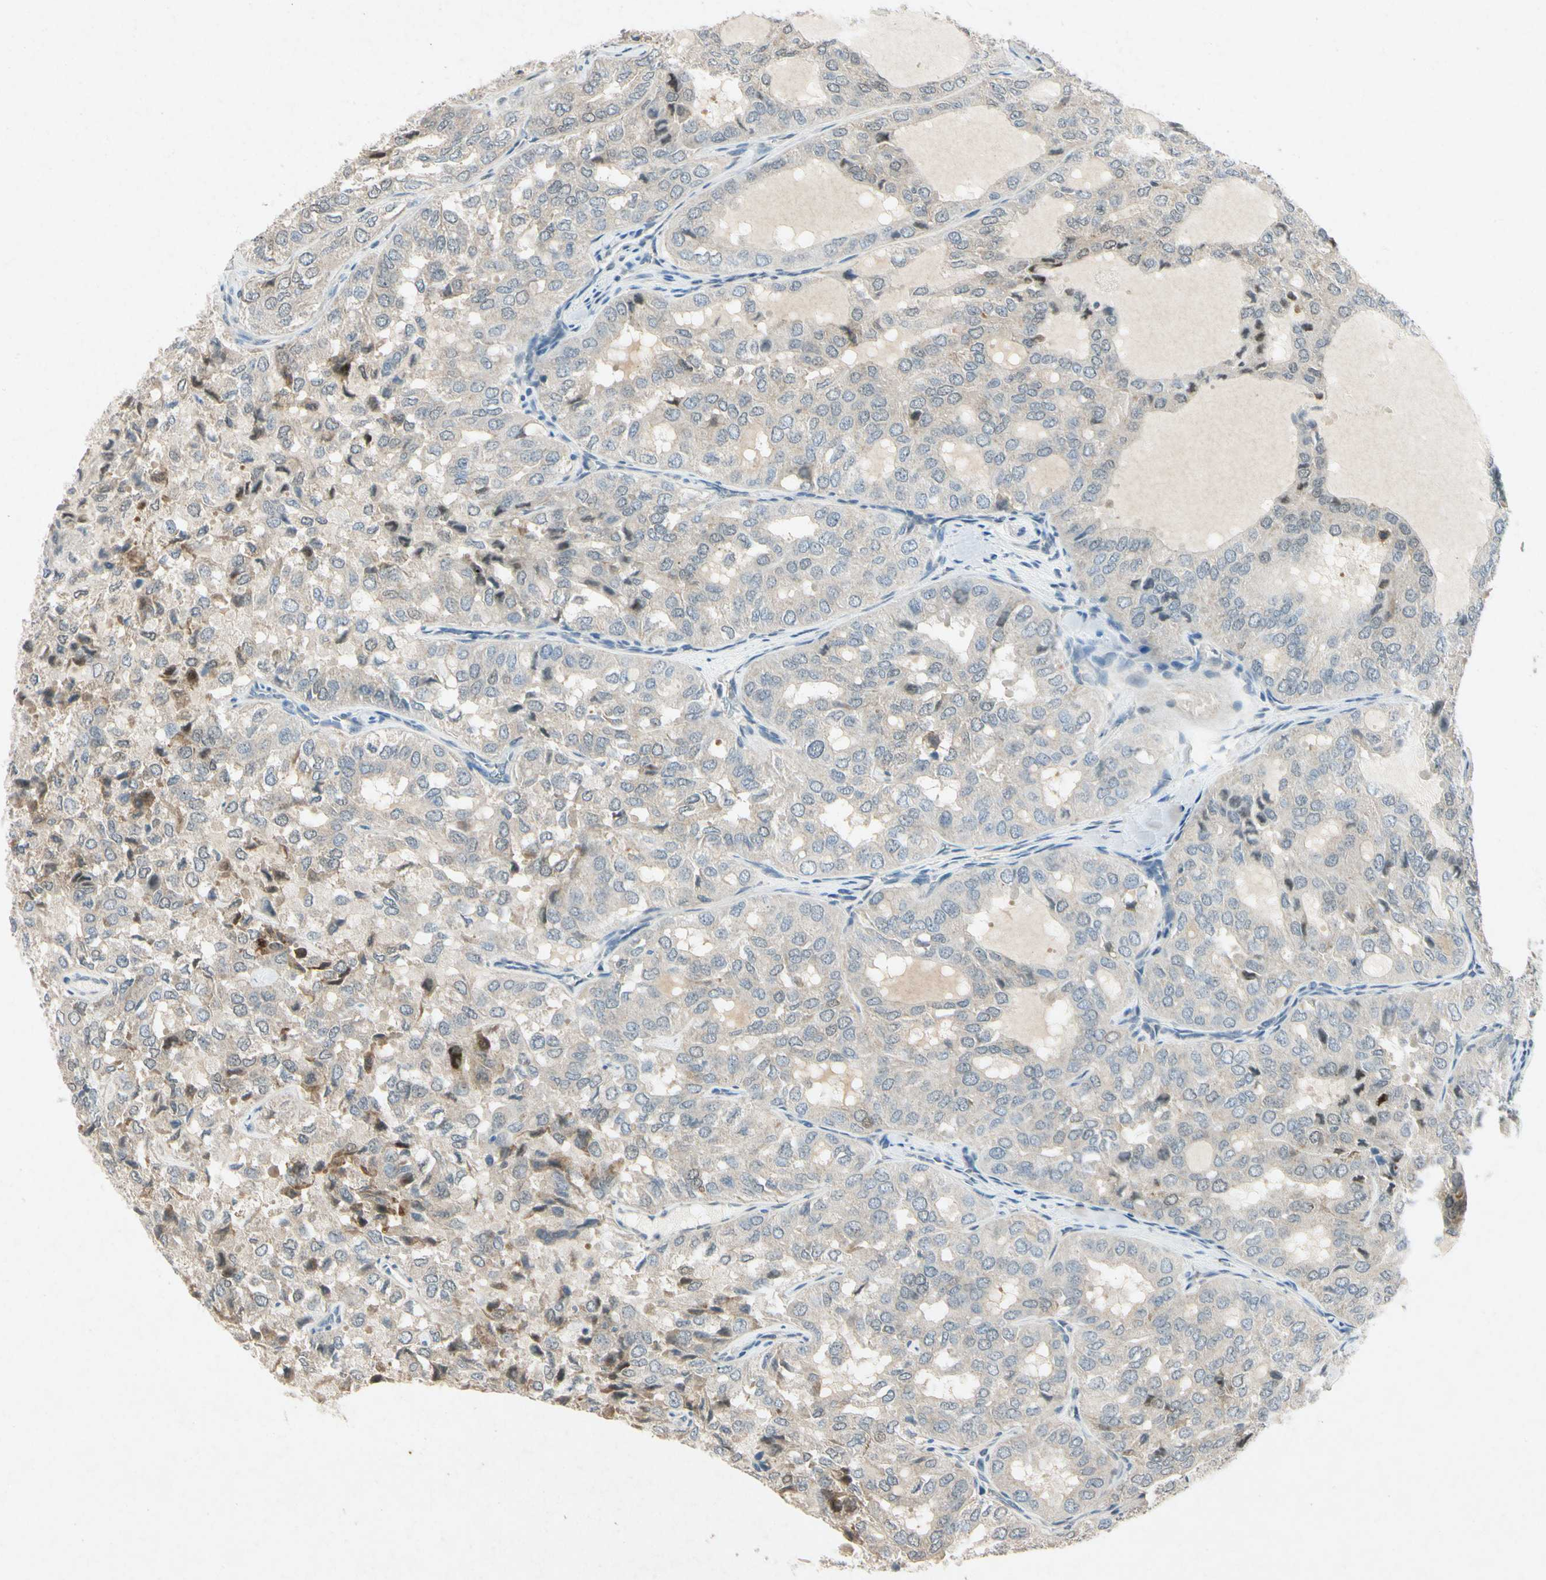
{"staining": {"intensity": "weak", "quantity": "25%-75%", "location": "cytoplasmic/membranous"}, "tissue": "thyroid cancer", "cell_type": "Tumor cells", "image_type": "cancer", "snomed": [{"axis": "morphology", "description": "Follicular adenoma carcinoma, NOS"}, {"axis": "topography", "description": "Thyroid gland"}], "caption": "The micrograph reveals immunohistochemical staining of thyroid cancer. There is weak cytoplasmic/membranous staining is present in about 25%-75% of tumor cells.", "gene": "HSPA1B", "patient": {"sex": "male", "age": 75}}